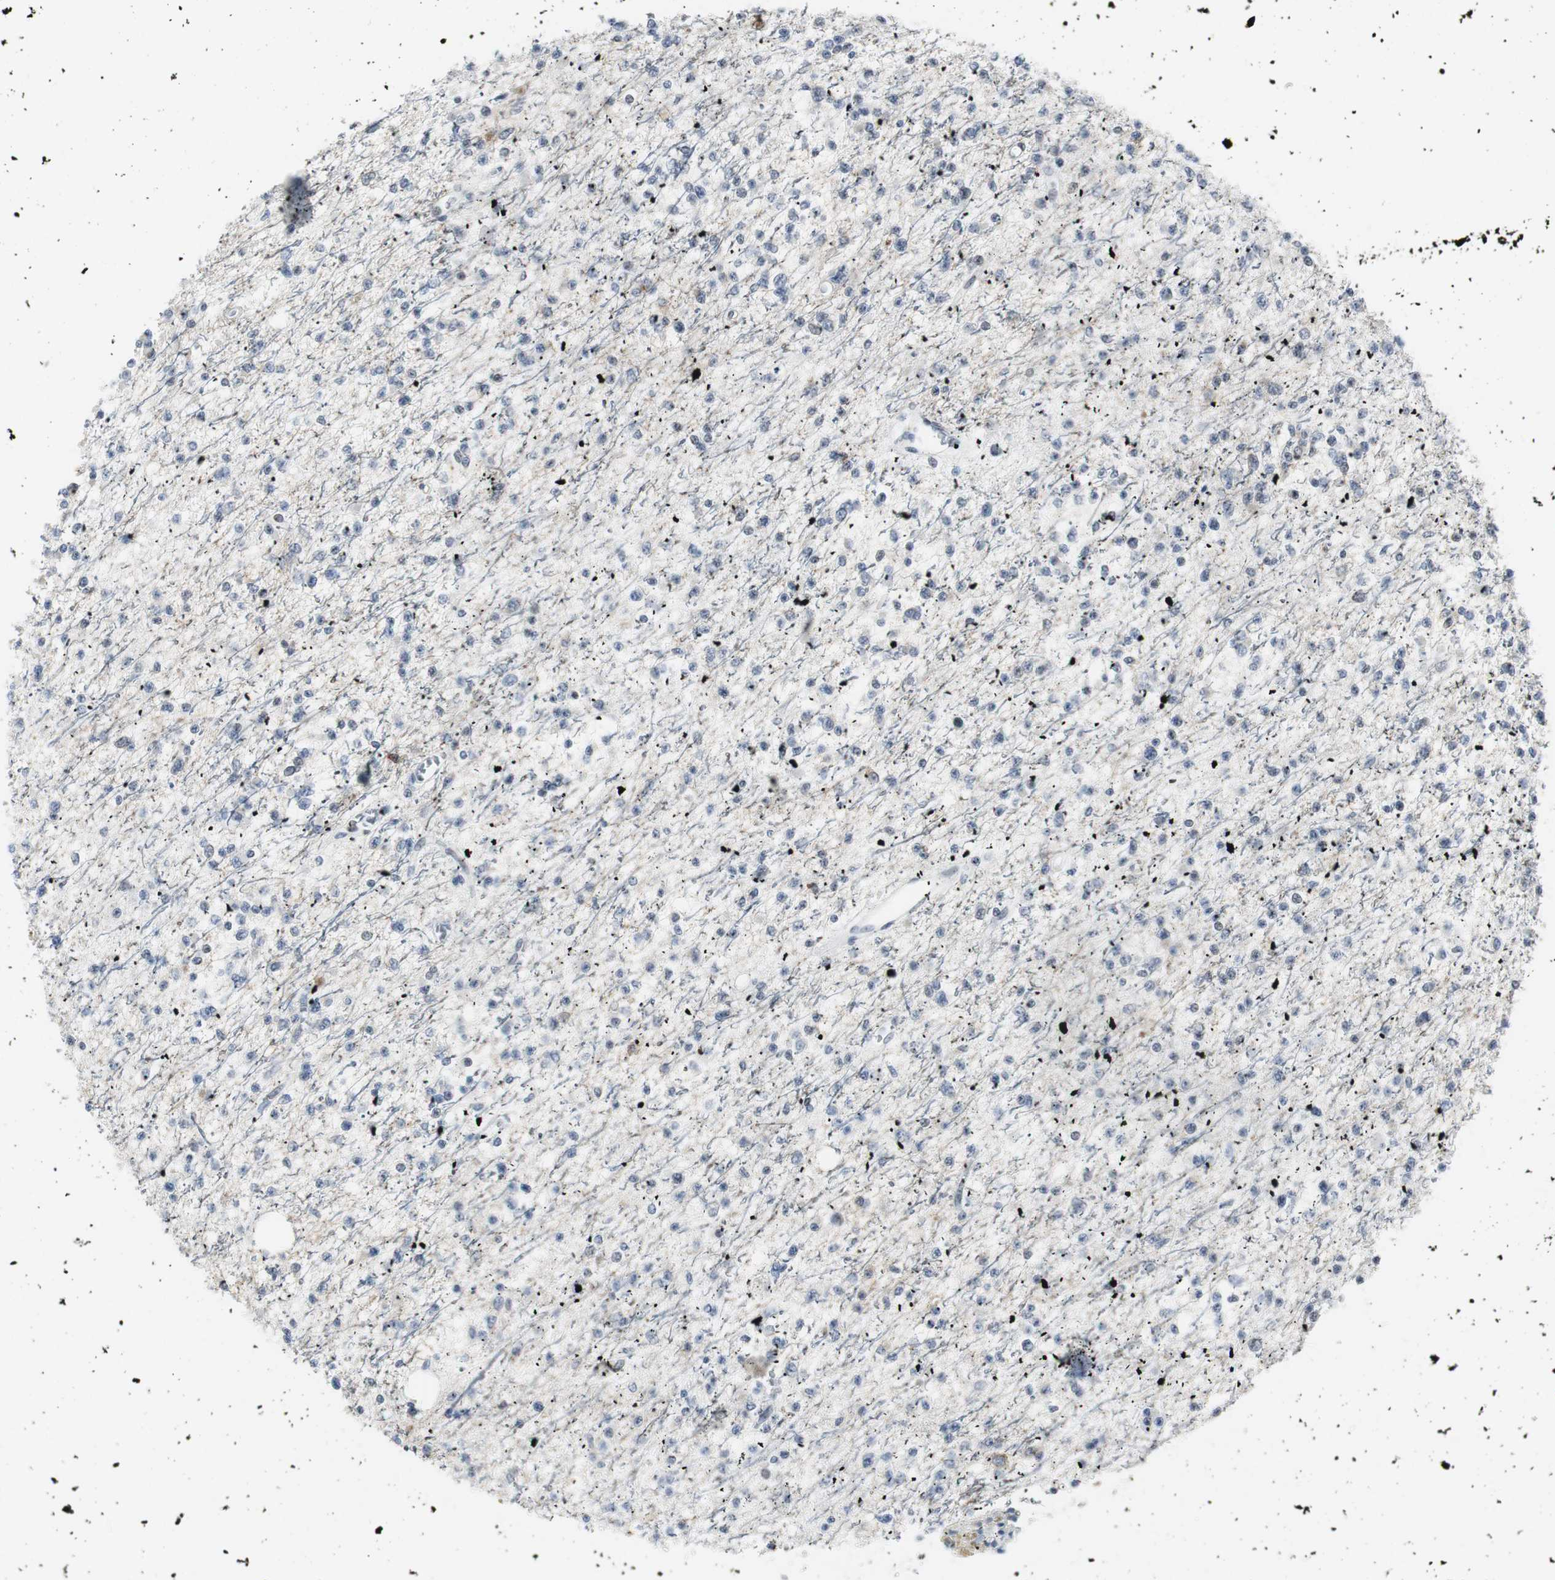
{"staining": {"intensity": "negative", "quantity": "none", "location": "none"}, "tissue": "glioma", "cell_type": "Tumor cells", "image_type": "cancer", "snomed": [{"axis": "morphology", "description": "Glioma, malignant, Low grade"}, {"axis": "topography", "description": "Brain"}], "caption": "Tumor cells are negative for brown protein staining in malignant glioma (low-grade).", "gene": "GAP43", "patient": {"sex": "female", "age": 22}}